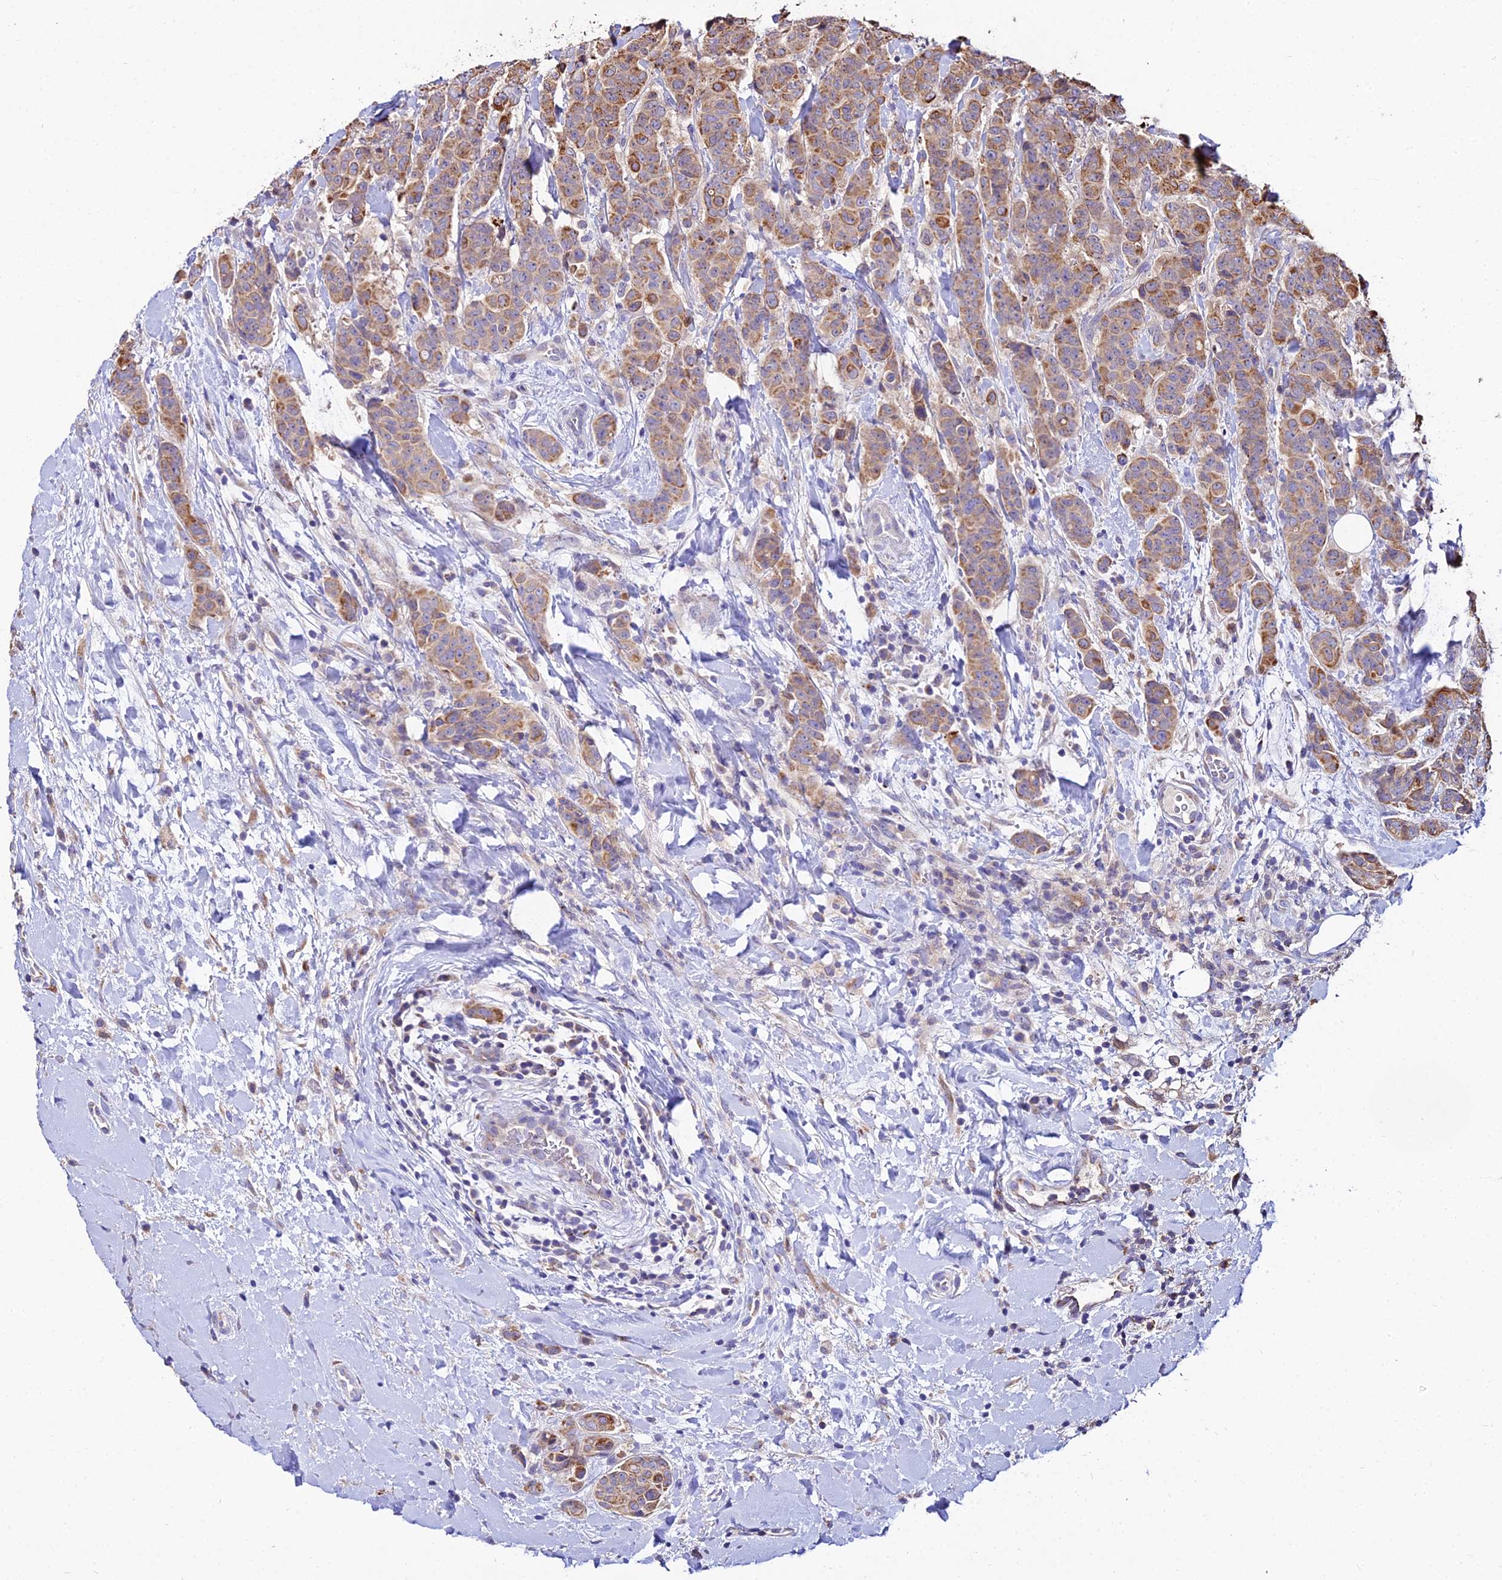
{"staining": {"intensity": "moderate", "quantity": ">75%", "location": "cytoplasmic/membranous"}, "tissue": "breast cancer", "cell_type": "Tumor cells", "image_type": "cancer", "snomed": [{"axis": "morphology", "description": "Duct carcinoma"}, {"axis": "topography", "description": "Breast"}], "caption": "Protein staining reveals moderate cytoplasmic/membranous positivity in approximately >75% of tumor cells in infiltrating ductal carcinoma (breast).", "gene": "PEX19", "patient": {"sex": "female", "age": 40}}